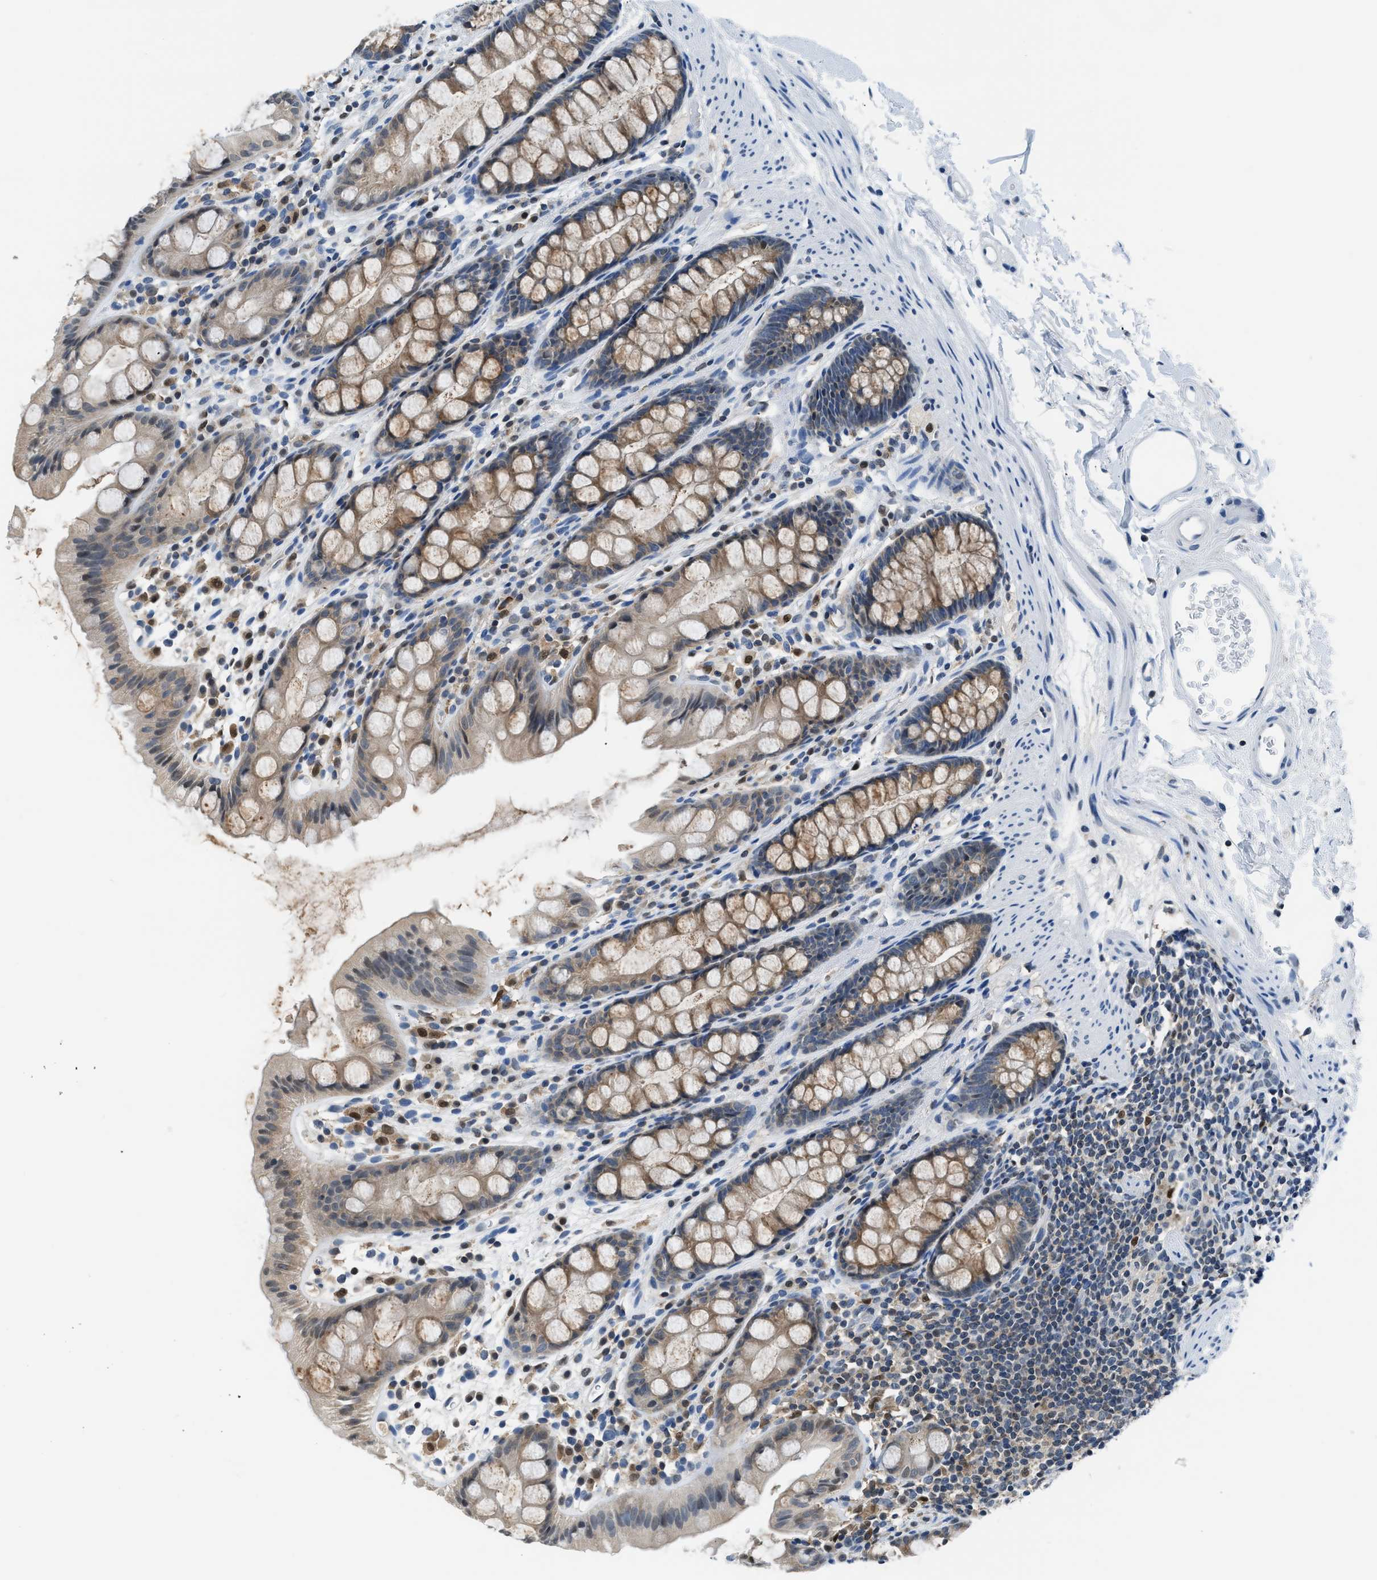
{"staining": {"intensity": "moderate", "quantity": "25%-75%", "location": "cytoplasmic/membranous,nuclear"}, "tissue": "rectum", "cell_type": "Glandular cells", "image_type": "normal", "snomed": [{"axis": "morphology", "description": "Normal tissue, NOS"}, {"axis": "topography", "description": "Rectum"}], "caption": "Immunohistochemistry (IHC) (DAB (3,3'-diaminobenzidine)) staining of unremarkable rectum demonstrates moderate cytoplasmic/membranous,nuclear protein staining in approximately 25%-75% of glandular cells.", "gene": "ALX1", "patient": {"sex": "female", "age": 65}}